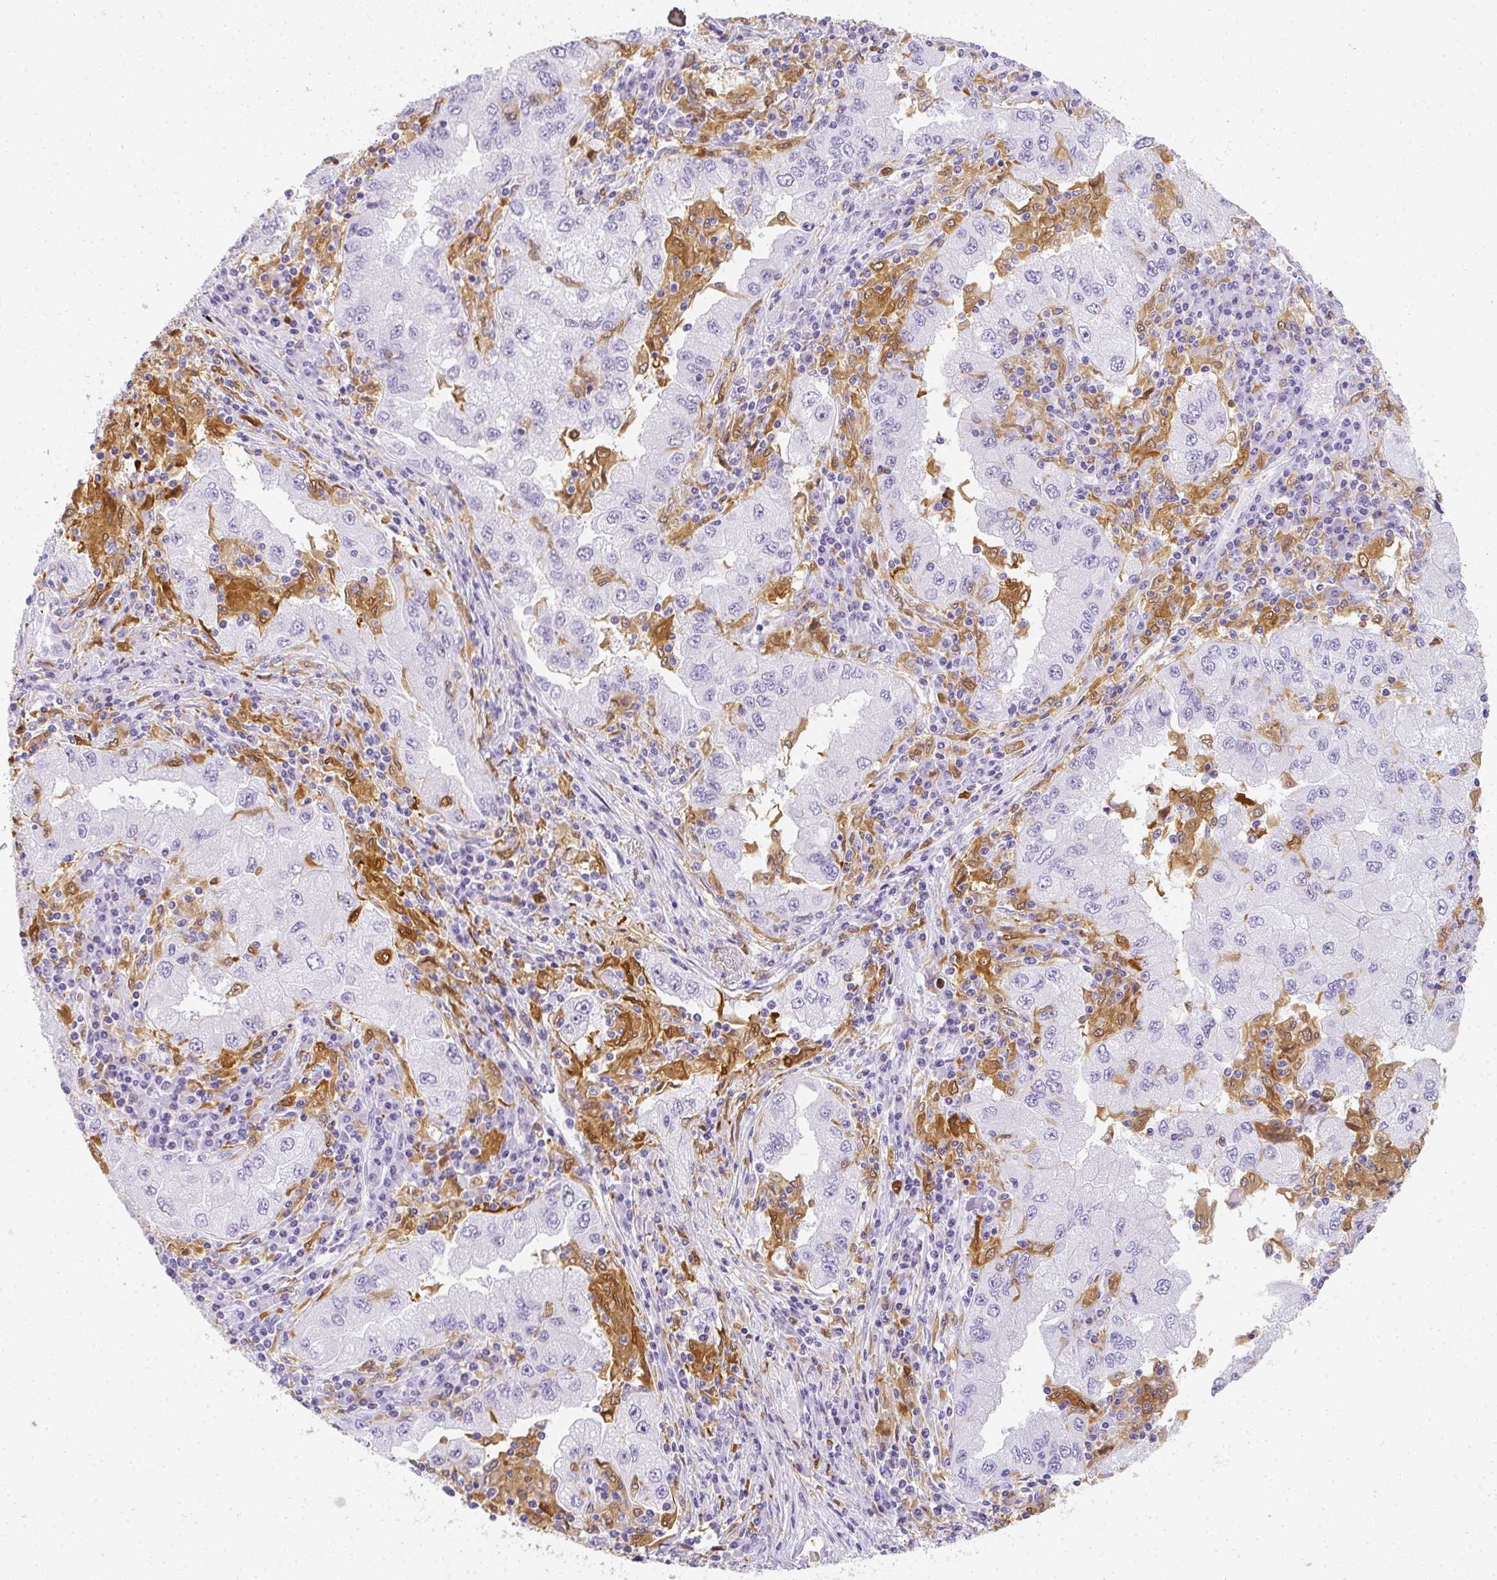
{"staining": {"intensity": "negative", "quantity": "none", "location": "none"}, "tissue": "lung cancer", "cell_type": "Tumor cells", "image_type": "cancer", "snomed": [{"axis": "morphology", "description": "Adenocarcinoma, NOS"}, {"axis": "morphology", "description": "Adenocarcinoma primary or metastatic"}, {"axis": "topography", "description": "Lung"}], "caption": "Human lung cancer (adenocarcinoma primary or metastatic) stained for a protein using IHC displays no expression in tumor cells.", "gene": "HK3", "patient": {"sex": "male", "age": 74}}